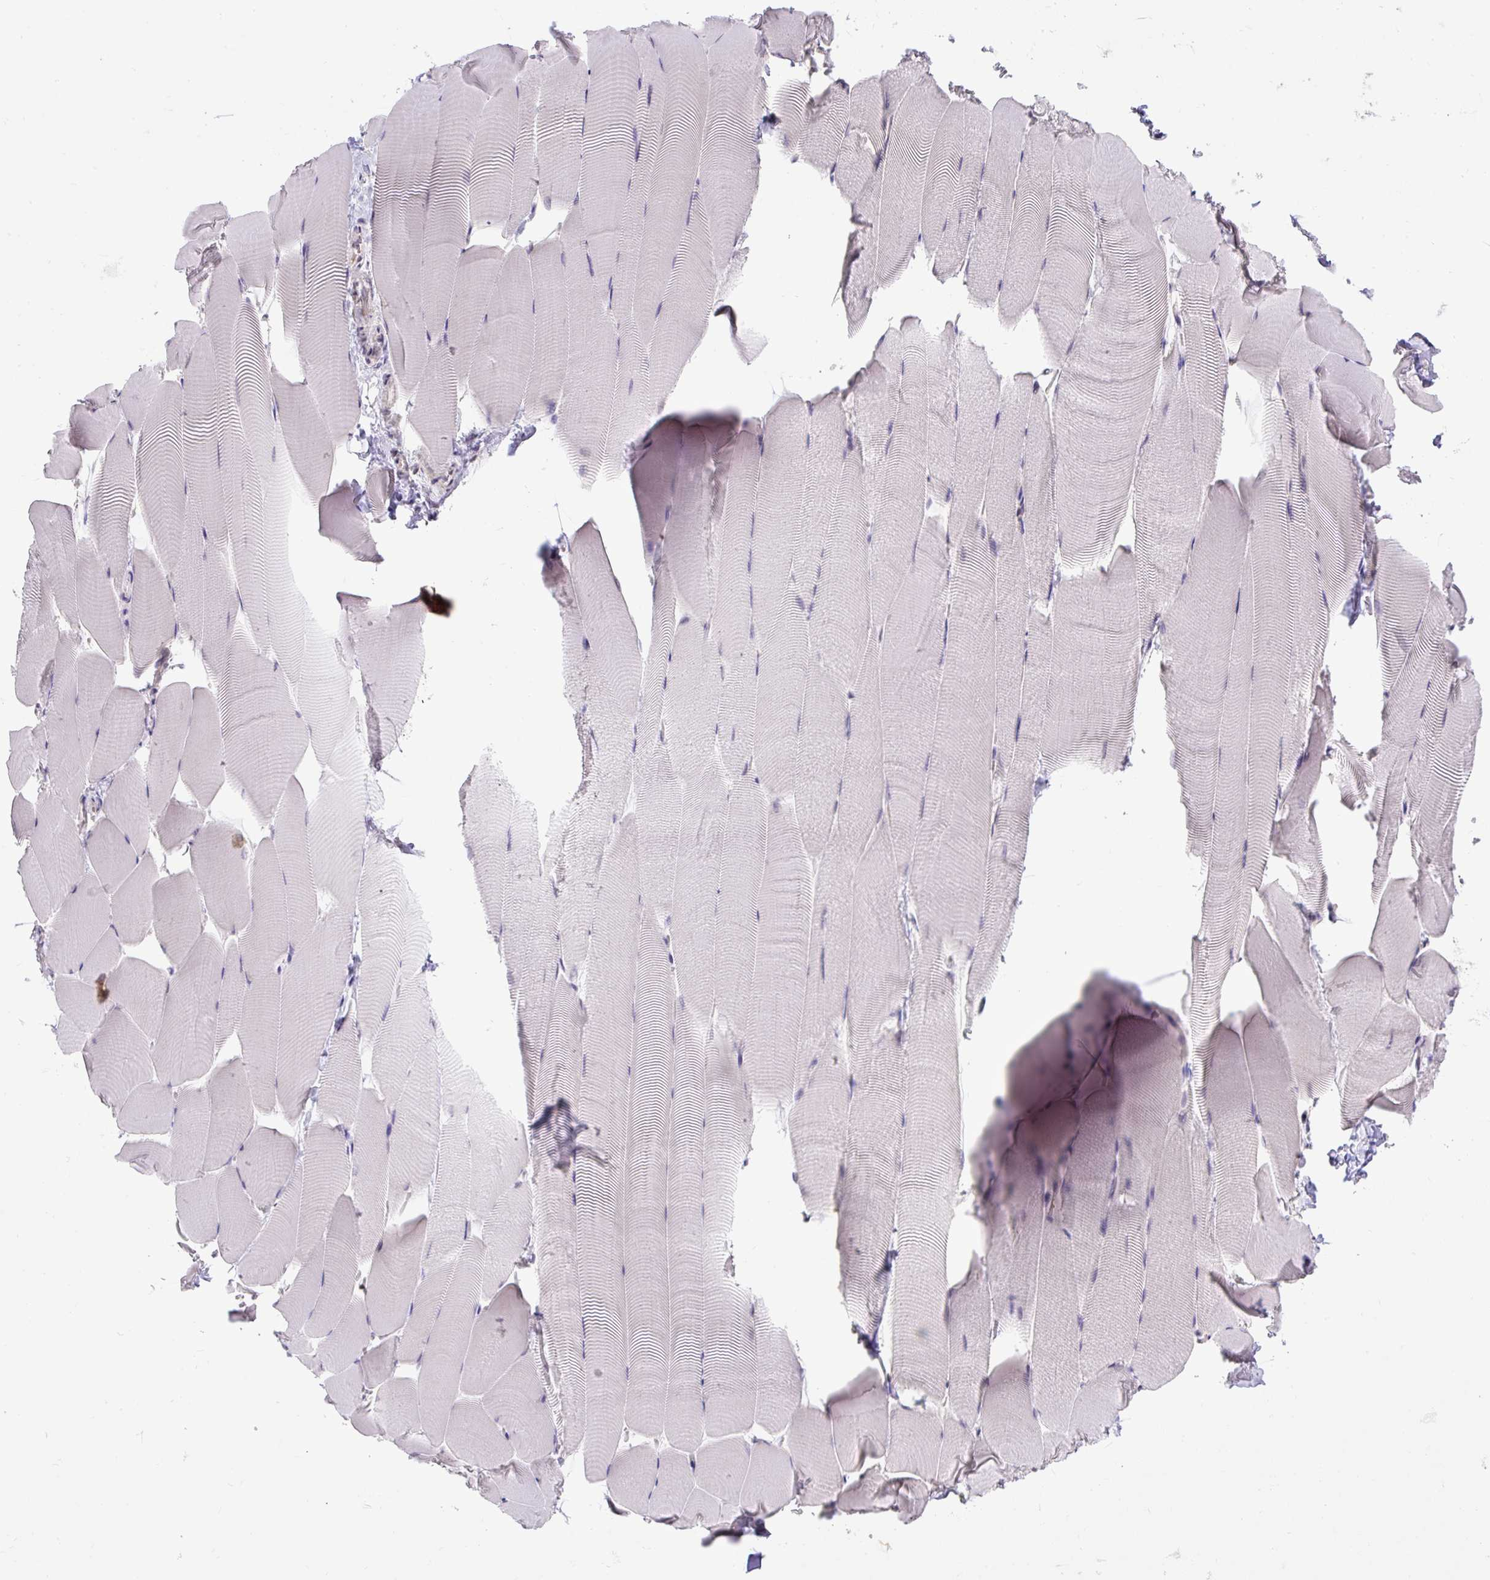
{"staining": {"intensity": "negative", "quantity": "none", "location": "none"}, "tissue": "skeletal muscle", "cell_type": "Myocytes", "image_type": "normal", "snomed": [{"axis": "morphology", "description": "Normal tissue, NOS"}, {"axis": "topography", "description": "Skeletal muscle"}], "caption": "Myocytes show no significant protein expression in unremarkable skeletal muscle. (DAB immunohistochemistry (IHC), high magnification).", "gene": "SMC4", "patient": {"sex": "male", "age": 25}}